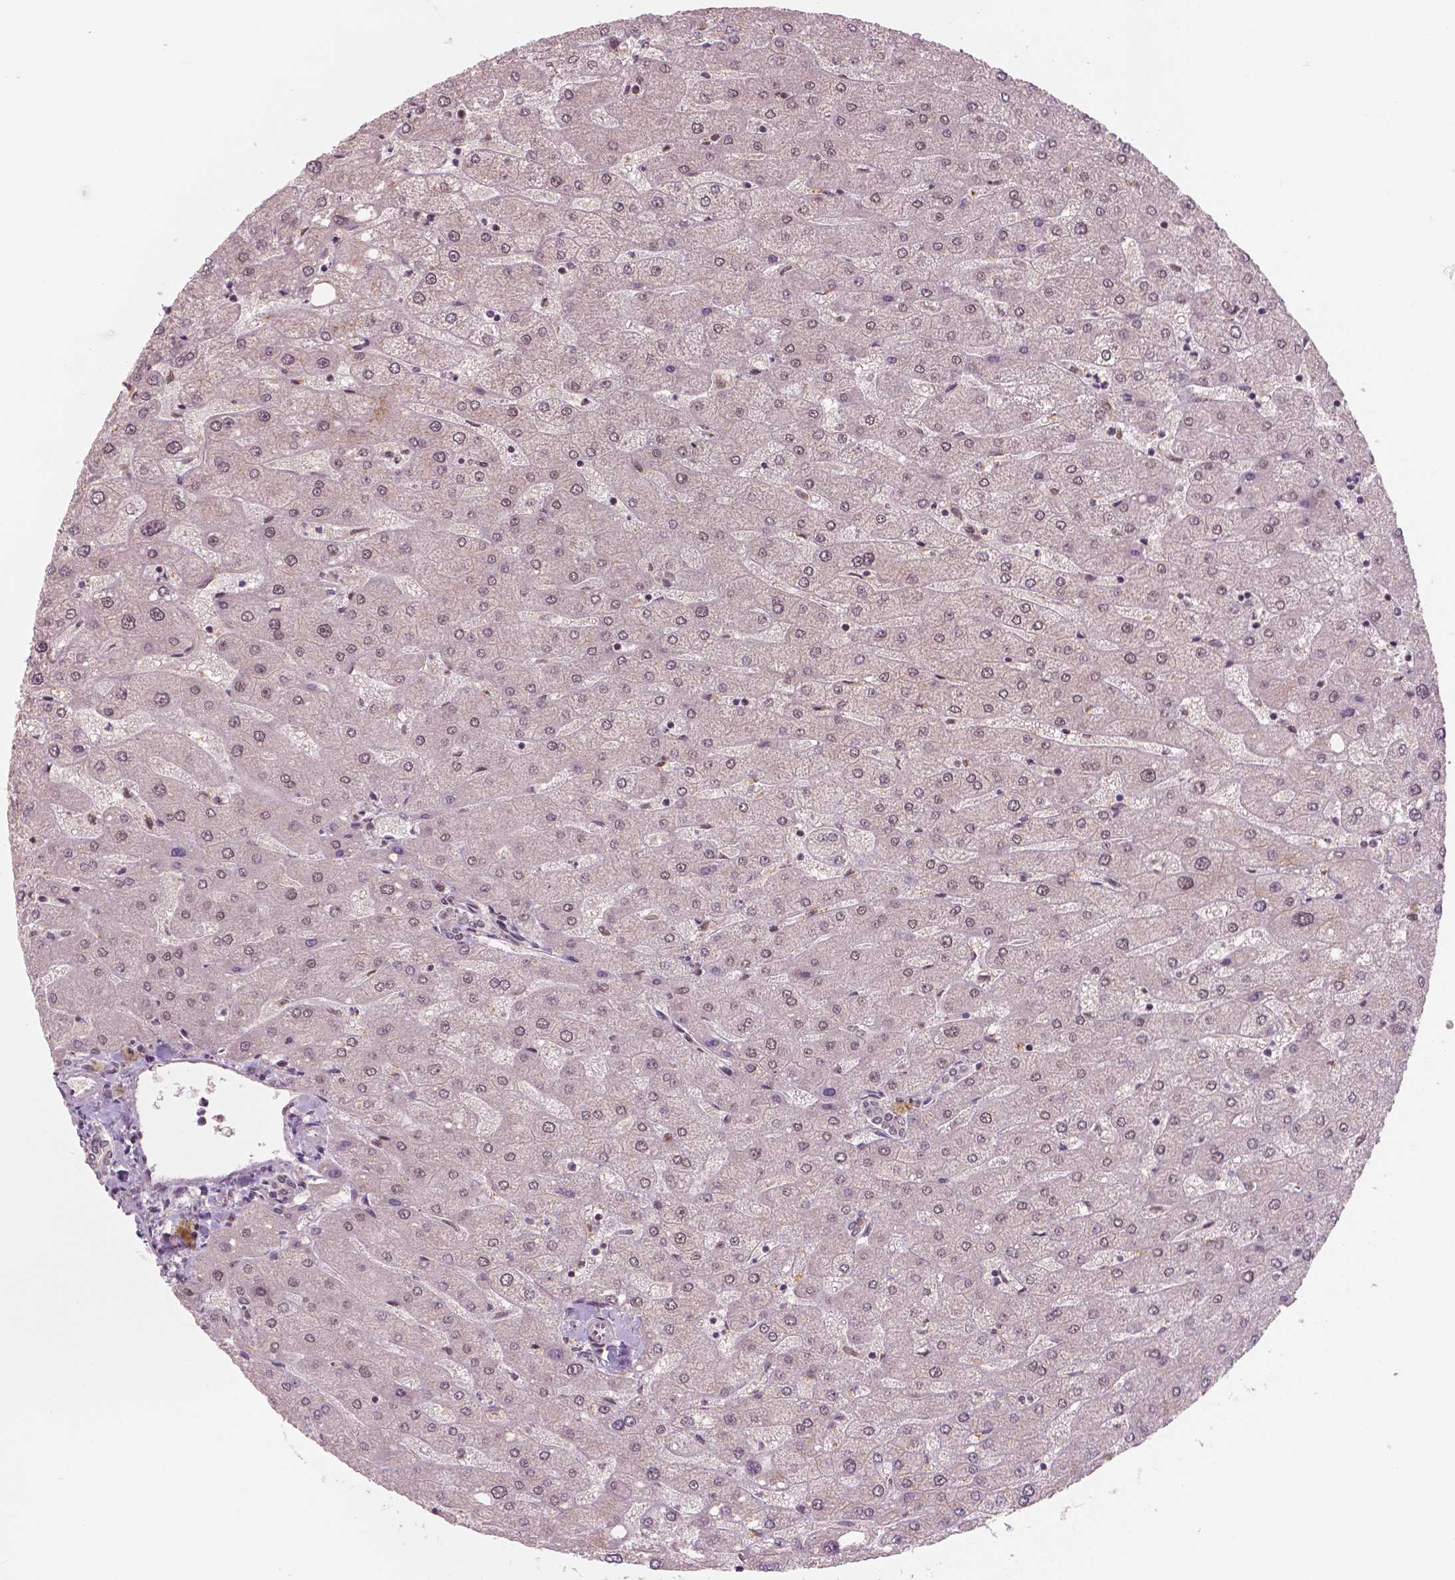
{"staining": {"intensity": "weak", "quantity": "25%-75%", "location": "nuclear"}, "tissue": "liver", "cell_type": "Cholangiocytes", "image_type": "normal", "snomed": [{"axis": "morphology", "description": "Normal tissue, NOS"}, {"axis": "topography", "description": "Liver"}], "caption": "DAB (3,3'-diaminobenzidine) immunohistochemical staining of benign liver exhibits weak nuclear protein staining in about 25%-75% of cholangiocytes. (DAB (3,3'-diaminobenzidine) = brown stain, brightfield microscopy at high magnification).", "gene": "NSD2", "patient": {"sex": "male", "age": 67}}